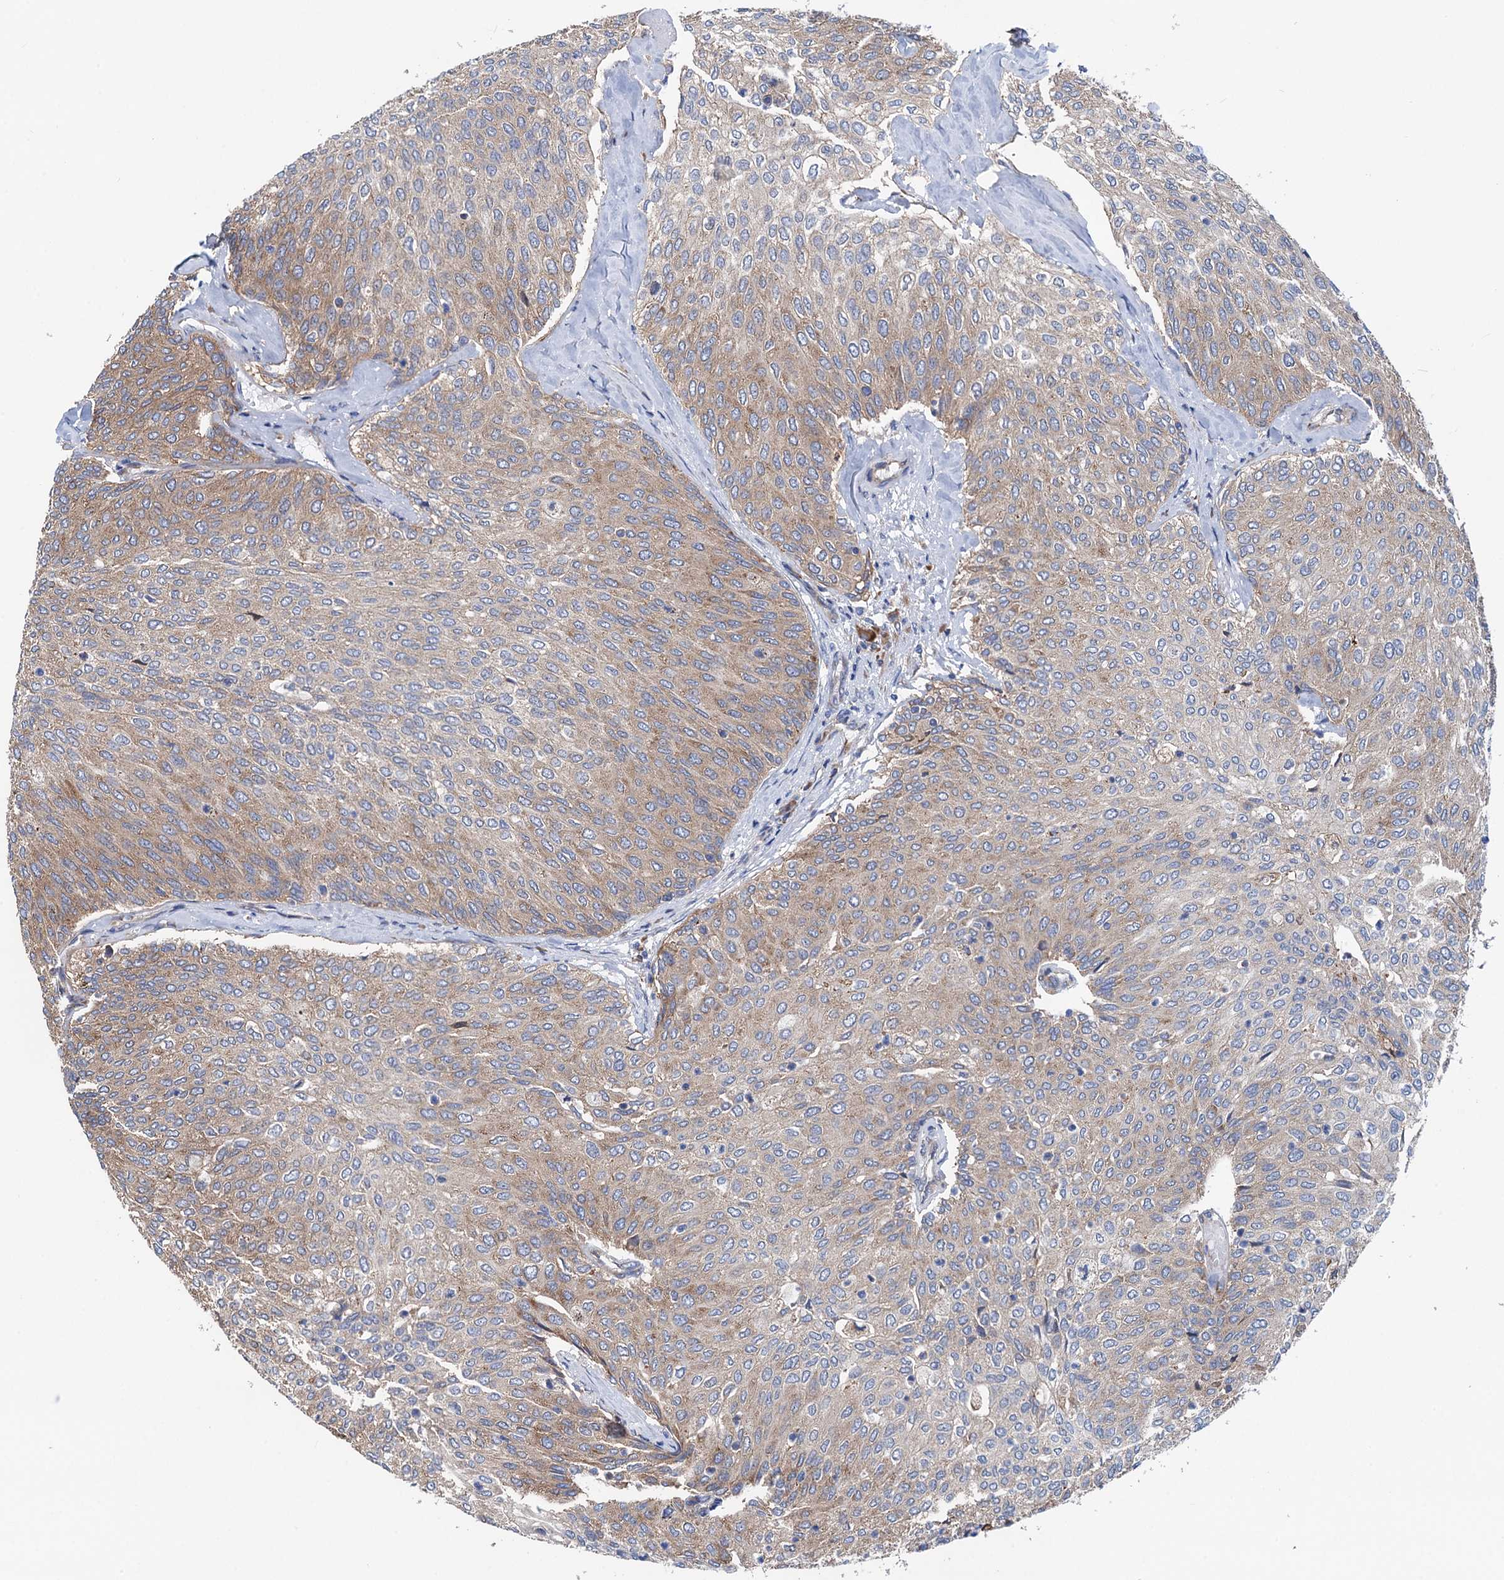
{"staining": {"intensity": "moderate", "quantity": "25%-75%", "location": "cytoplasmic/membranous"}, "tissue": "urothelial cancer", "cell_type": "Tumor cells", "image_type": "cancer", "snomed": [{"axis": "morphology", "description": "Urothelial carcinoma, Low grade"}, {"axis": "topography", "description": "Urinary bladder"}], "caption": "Protein expression analysis of low-grade urothelial carcinoma exhibits moderate cytoplasmic/membranous staining in approximately 25%-75% of tumor cells.", "gene": "SLC12A7", "patient": {"sex": "female", "age": 79}}